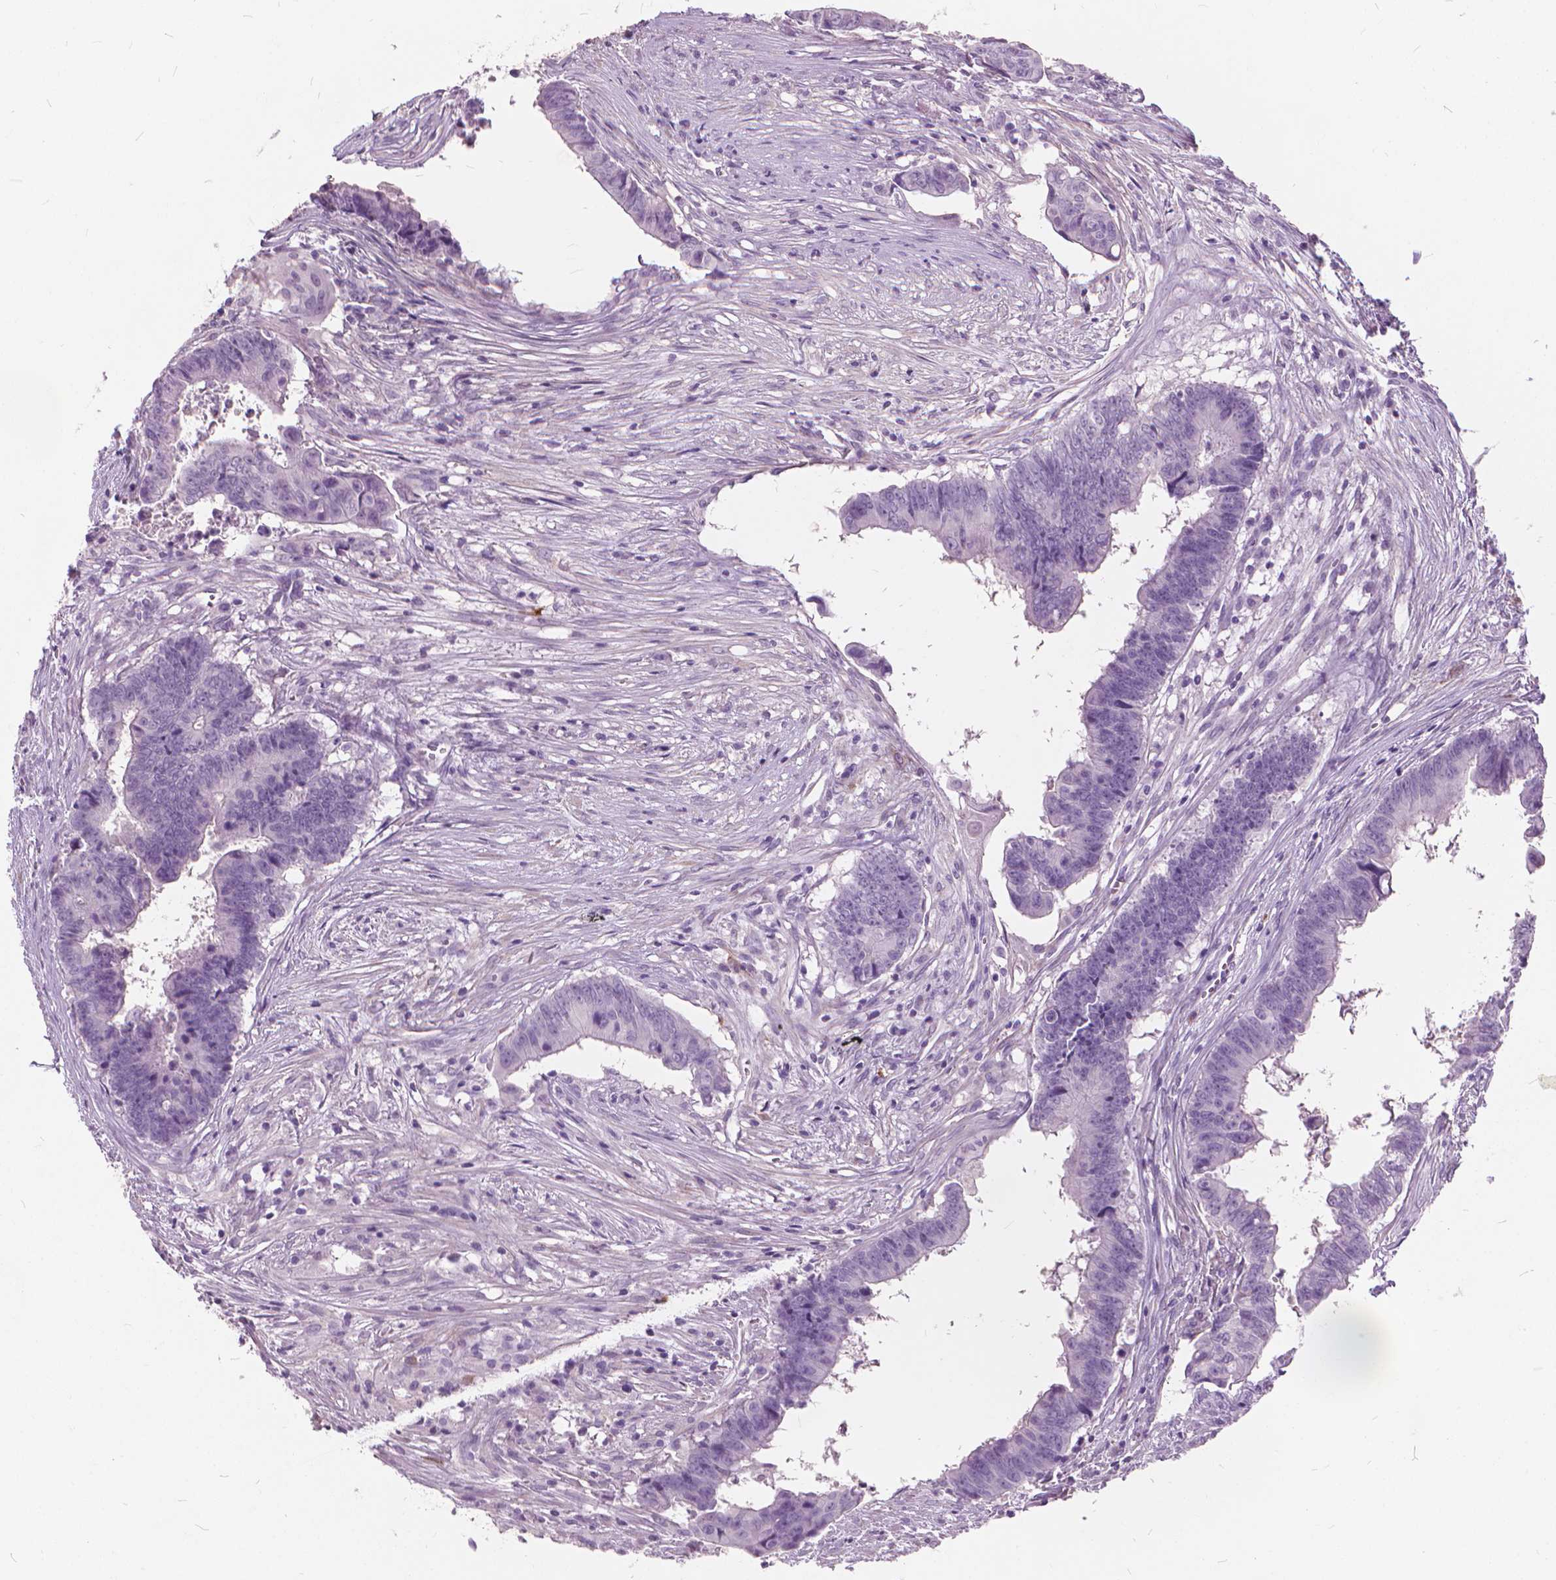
{"staining": {"intensity": "negative", "quantity": "none", "location": "none"}, "tissue": "colorectal cancer", "cell_type": "Tumor cells", "image_type": "cancer", "snomed": [{"axis": "morphology", "description": "Adenocarcinoma, NOS"}, {"axis": "topography", "description": "Colon"}], "caption": "A micrograph of human colorectal adenocarcinoma is negative for staining in tumor cells.", "gene": "DNM1", "patient": {"sex": "female", "age": 82}}